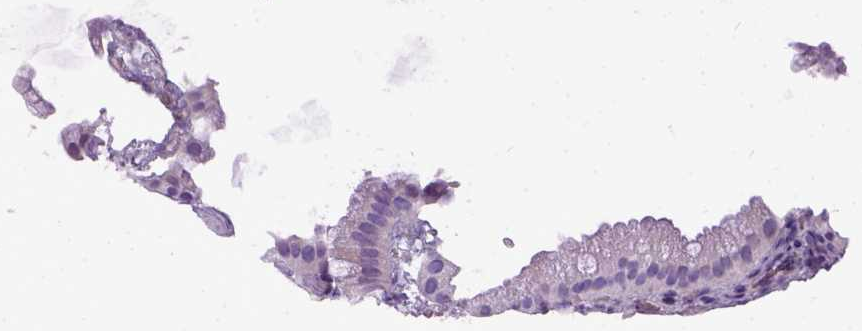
{"staining": {"intensity": "weak", "quantity": "<25%", "location": "cytoplasmic/membranous"}, "tissue": "gallbladder", "cell_type": "Glandular cells", "image_type": "normal", "snomed": [{"axis": "morphology", "description": "Normal tissue, NOS"}, {"axis": "topography", "description": "Gallbladder"}], "caption": "High power microscopy histopathology image of an immunohistochemistry (IHC) photomicrograph of benign gallbladder, revealing no significant expression in glandular cells. (DAB (3,3'-diaminobenzidine) immunohistochemistry (IHC) visualized using brightfield microscopy, high magnification).", "gene": "IGF2", "patient": {"sex": "female", "age": 63}}